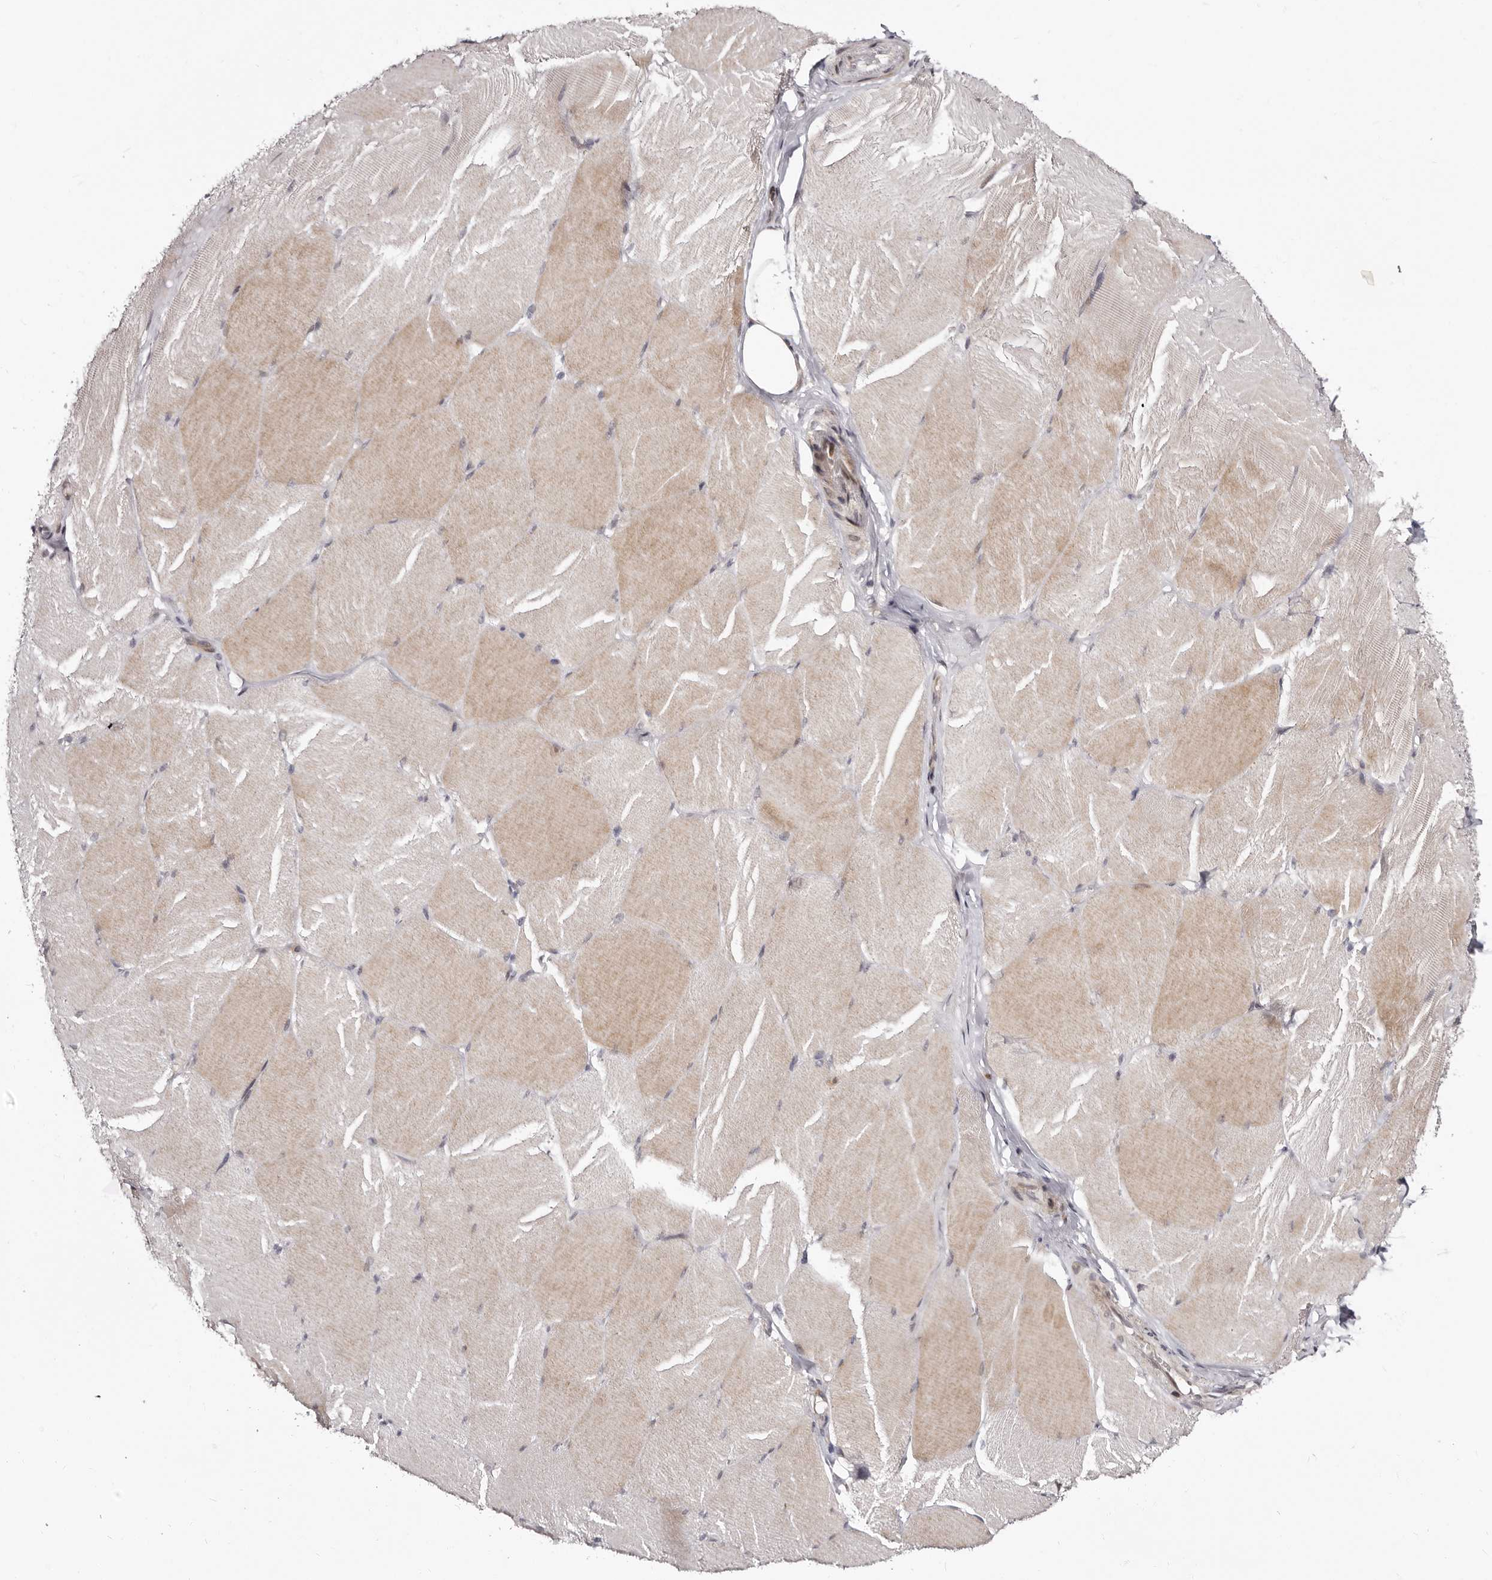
{"staining": {"intensity": "moderate", "quantity": "25%-75%", "location": "cytoplasmic/membranous"}, "tissue": "skeletal muscle", "cell_type": "Myocytes", "image_type": "normal", "snomed": [{"axis": "morphology", "description": "Normal tissue, NOS"}, {"axis": "topography", "description": "Skin"}, {"axis": "topography", "description": "Skeletal muscle"}], "caption": "Skeletal muscle stained with immunohistochemistry (IHC) demonstrates moderate cytoplasmic/membranous positivity in about 25%-75% of myocytes.", "gene": "PHF20L1", "patient": {"sex": "male", "age": 83}}